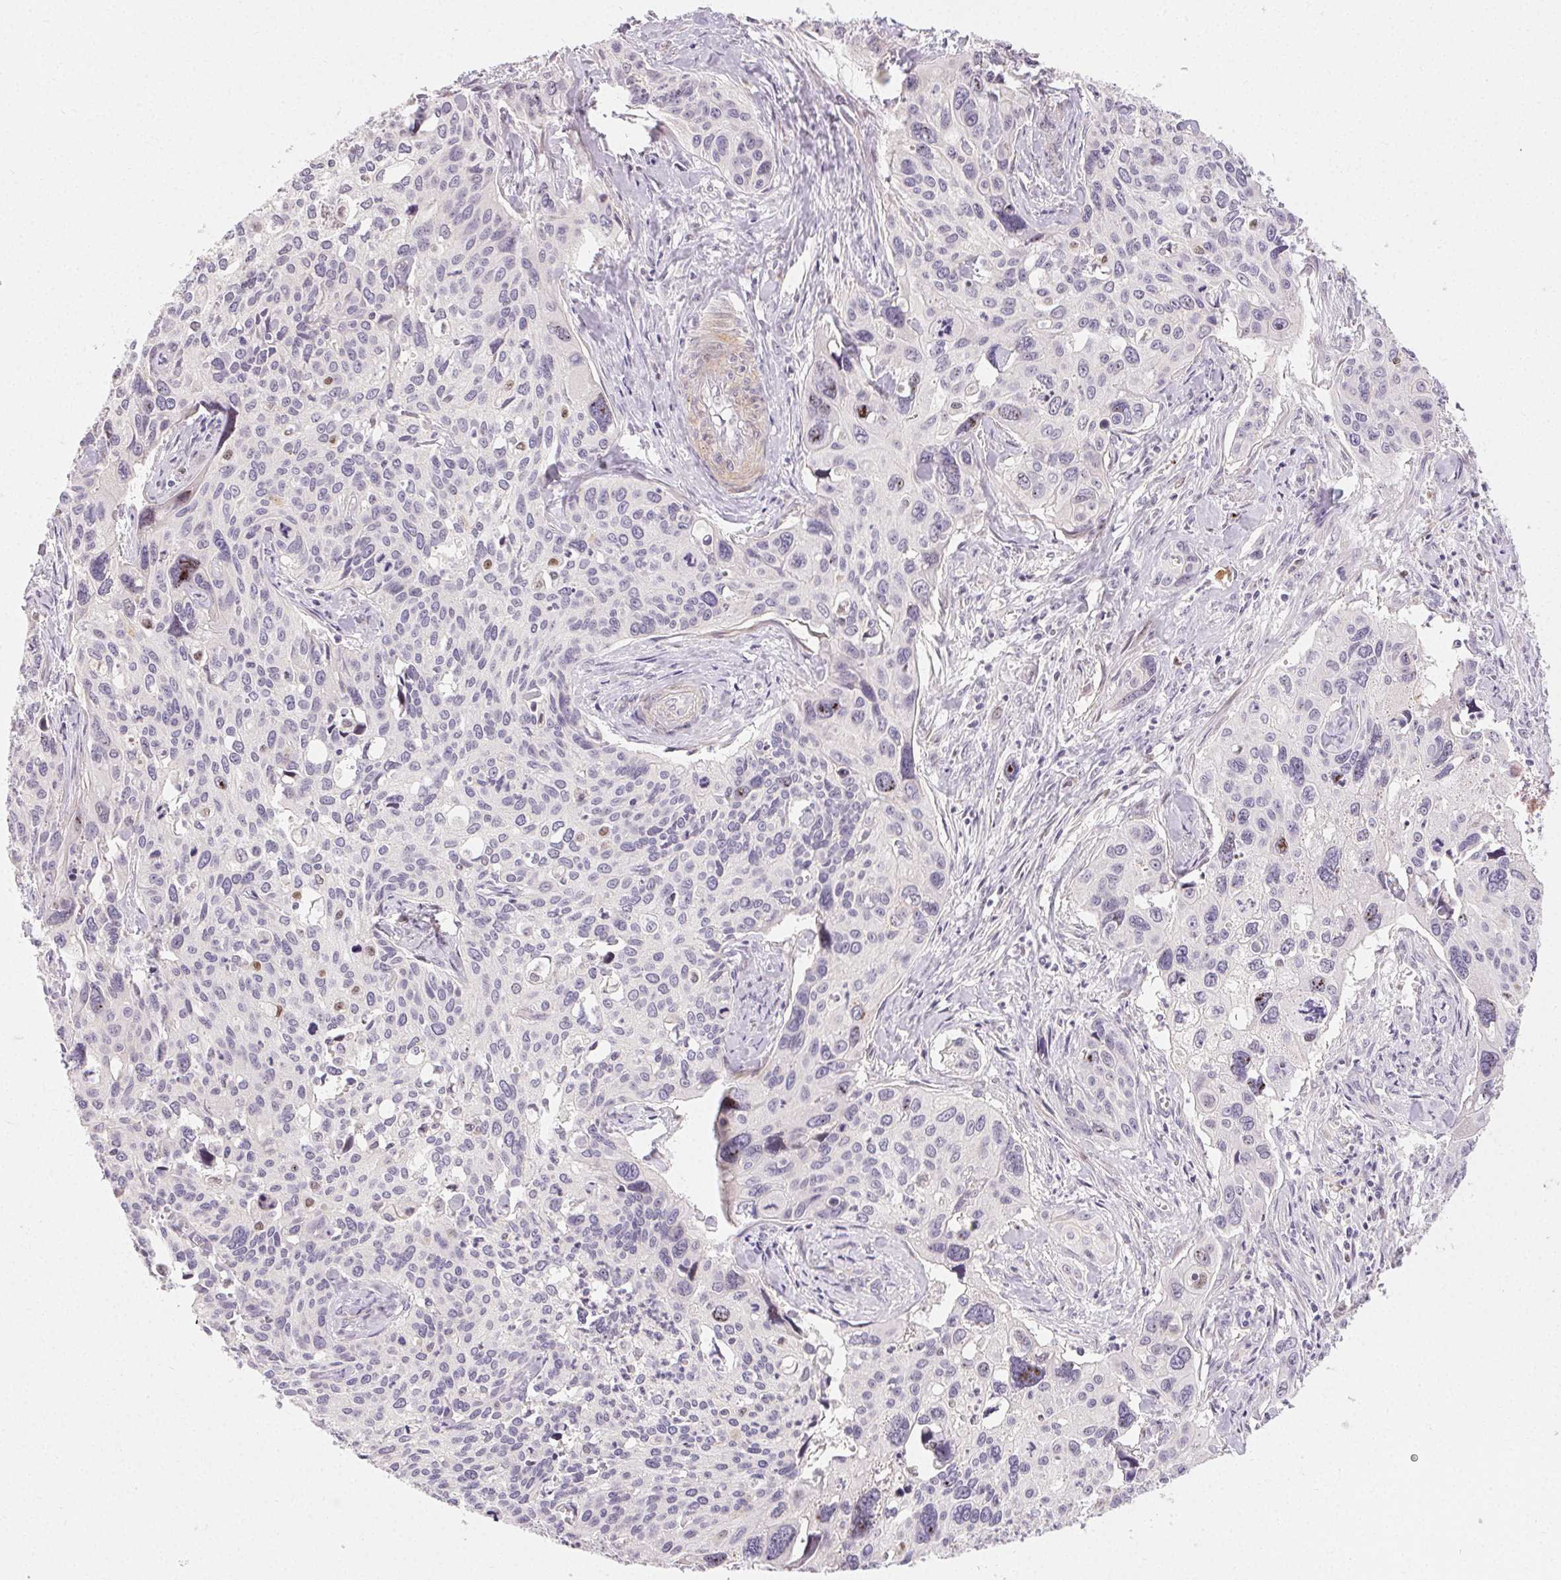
{"staining": {"intensity": "negative", "quantity": "none", "location": "none"}, "tissue": "cervical cancer", "cell_type": "Tumor cells", "image_type": "cancer", "snomed": [{"axis": "morphology", "description": "Squamous cell carcinoma, NOS"}, {"axis": "topography", "description": "Cervix"}], "caption": "Immunohistochemistry photomicrograph of human squamous cell carcinoma (cervical) stained for a protein (brown), which reveals no positivity in tumor cells. (DAB (3,3'-diaminobenzidine) IHC visualized using brightfield microscopy, high magnification).", "gene": "RPGRIP1", "patient": {"sex": "female", "age": 31}}